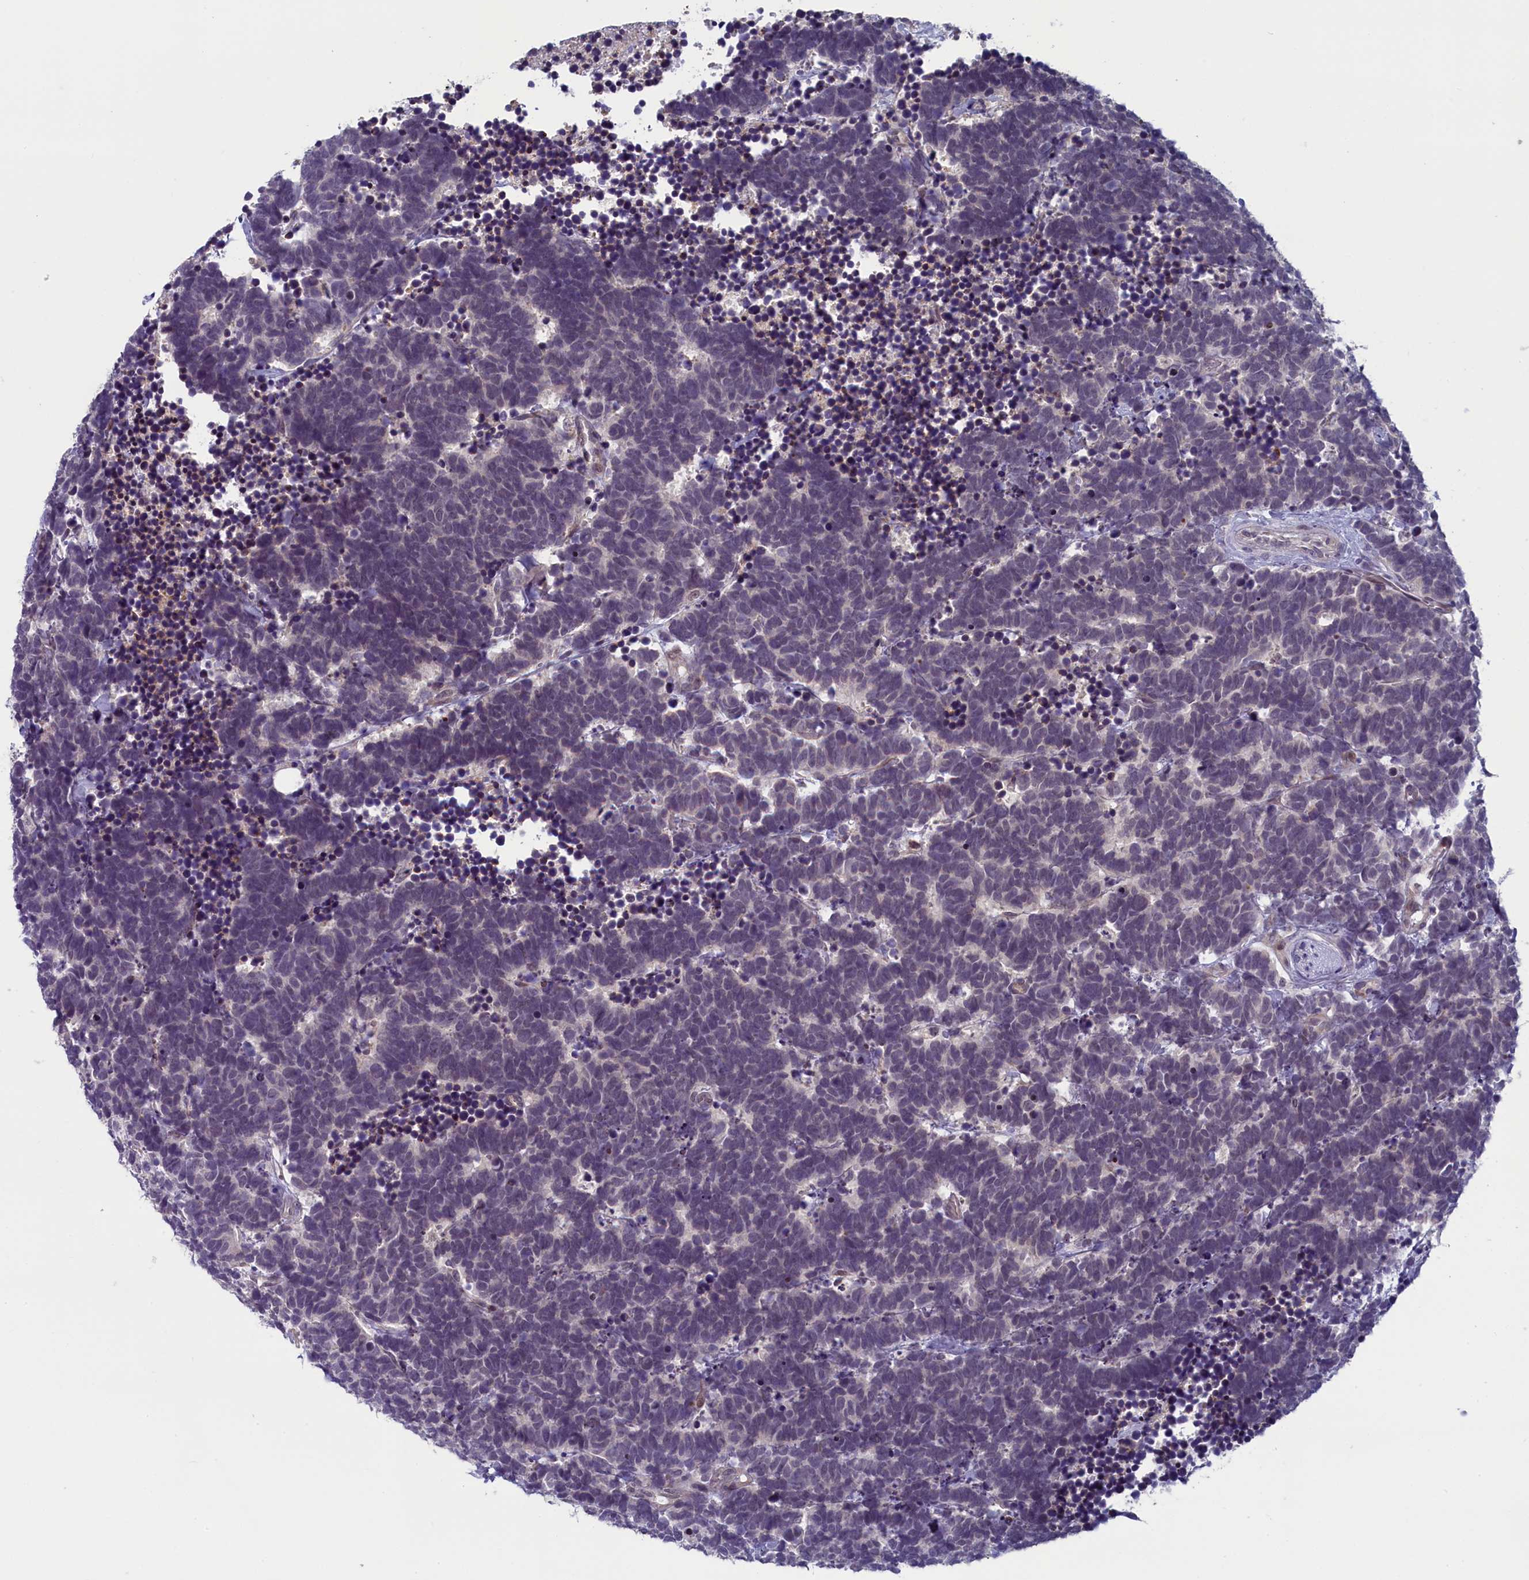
{"staining": {"intensity": "weak", "quantity": "<25%", "location": "nuclear"}, "tissue": "carcinoid", "cell_type": "Tumor cells", "image_type": "cancer", "snomed": [{"axis": "morphology", "description": "Carcinoma, NOS"}, {"axis": "morphology", "description": "Carcinoid, malignant, NOS"}, {"axis": "topography", "description": "Urinary bladder"}], "caption": "This is an immunohistochemistry (IHC) histopathology image of human malignant carcinoid. There is no expression in tumor cells.", "gene": "CNEP1R1", "patient": {"sex": "male", "age": 57}}